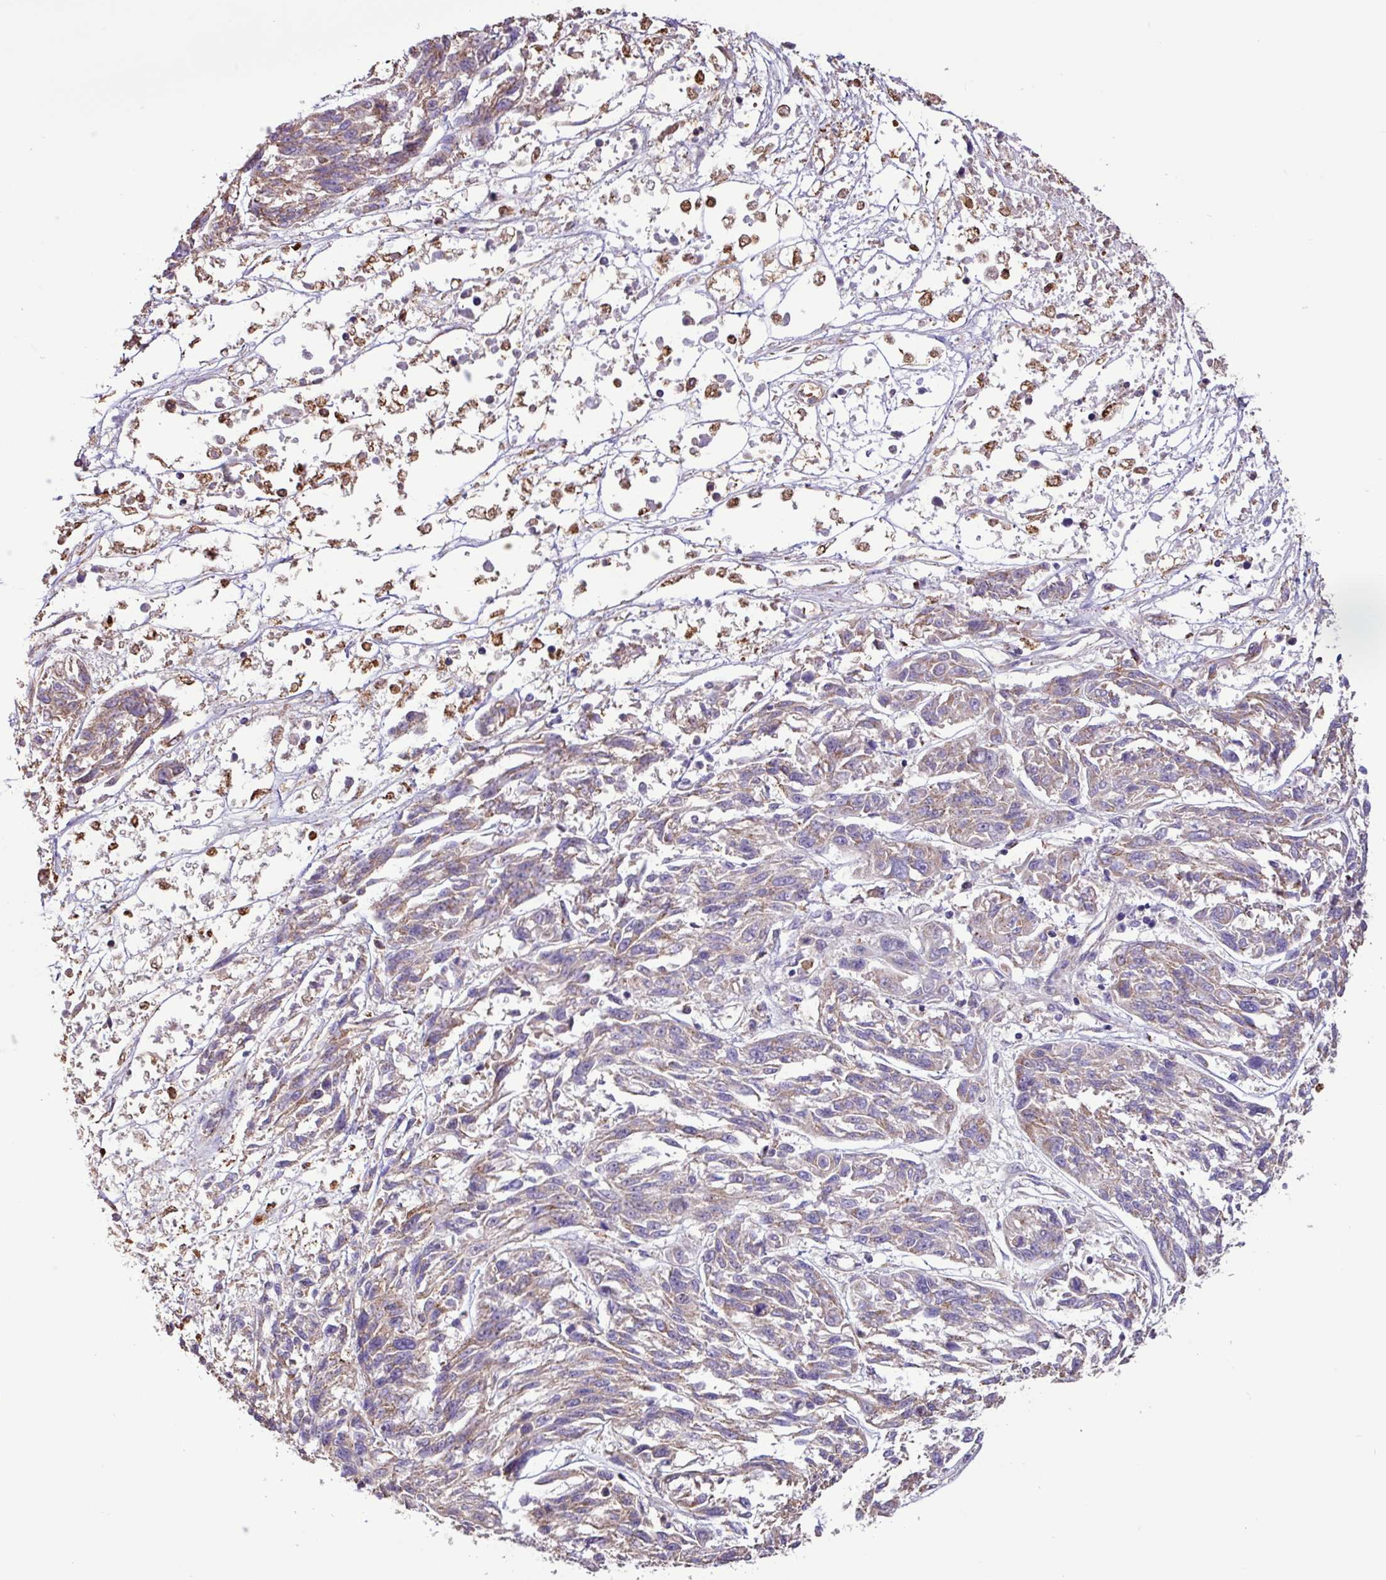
{"staining": {"intensity": "weak", "quantity": ">75%", "location": "cytoplasmic/membranous"}, "tissue": "melanoma", "cell_type": "Tumor cells", "image_type": "cancer", "snomed": [{"axis": "morphology", "description": "Malignant melanoma, NOS"}, {"axis": "topography", "description": "Skin"}], "caption": "The micrograph exhibits a brown stain indicating the presence of a protein in the cytoplasmic/membranous of tumor cells in malignant melanoma.", "gene": "CHST11", "patient": {"sex": "male", "age": 53}}